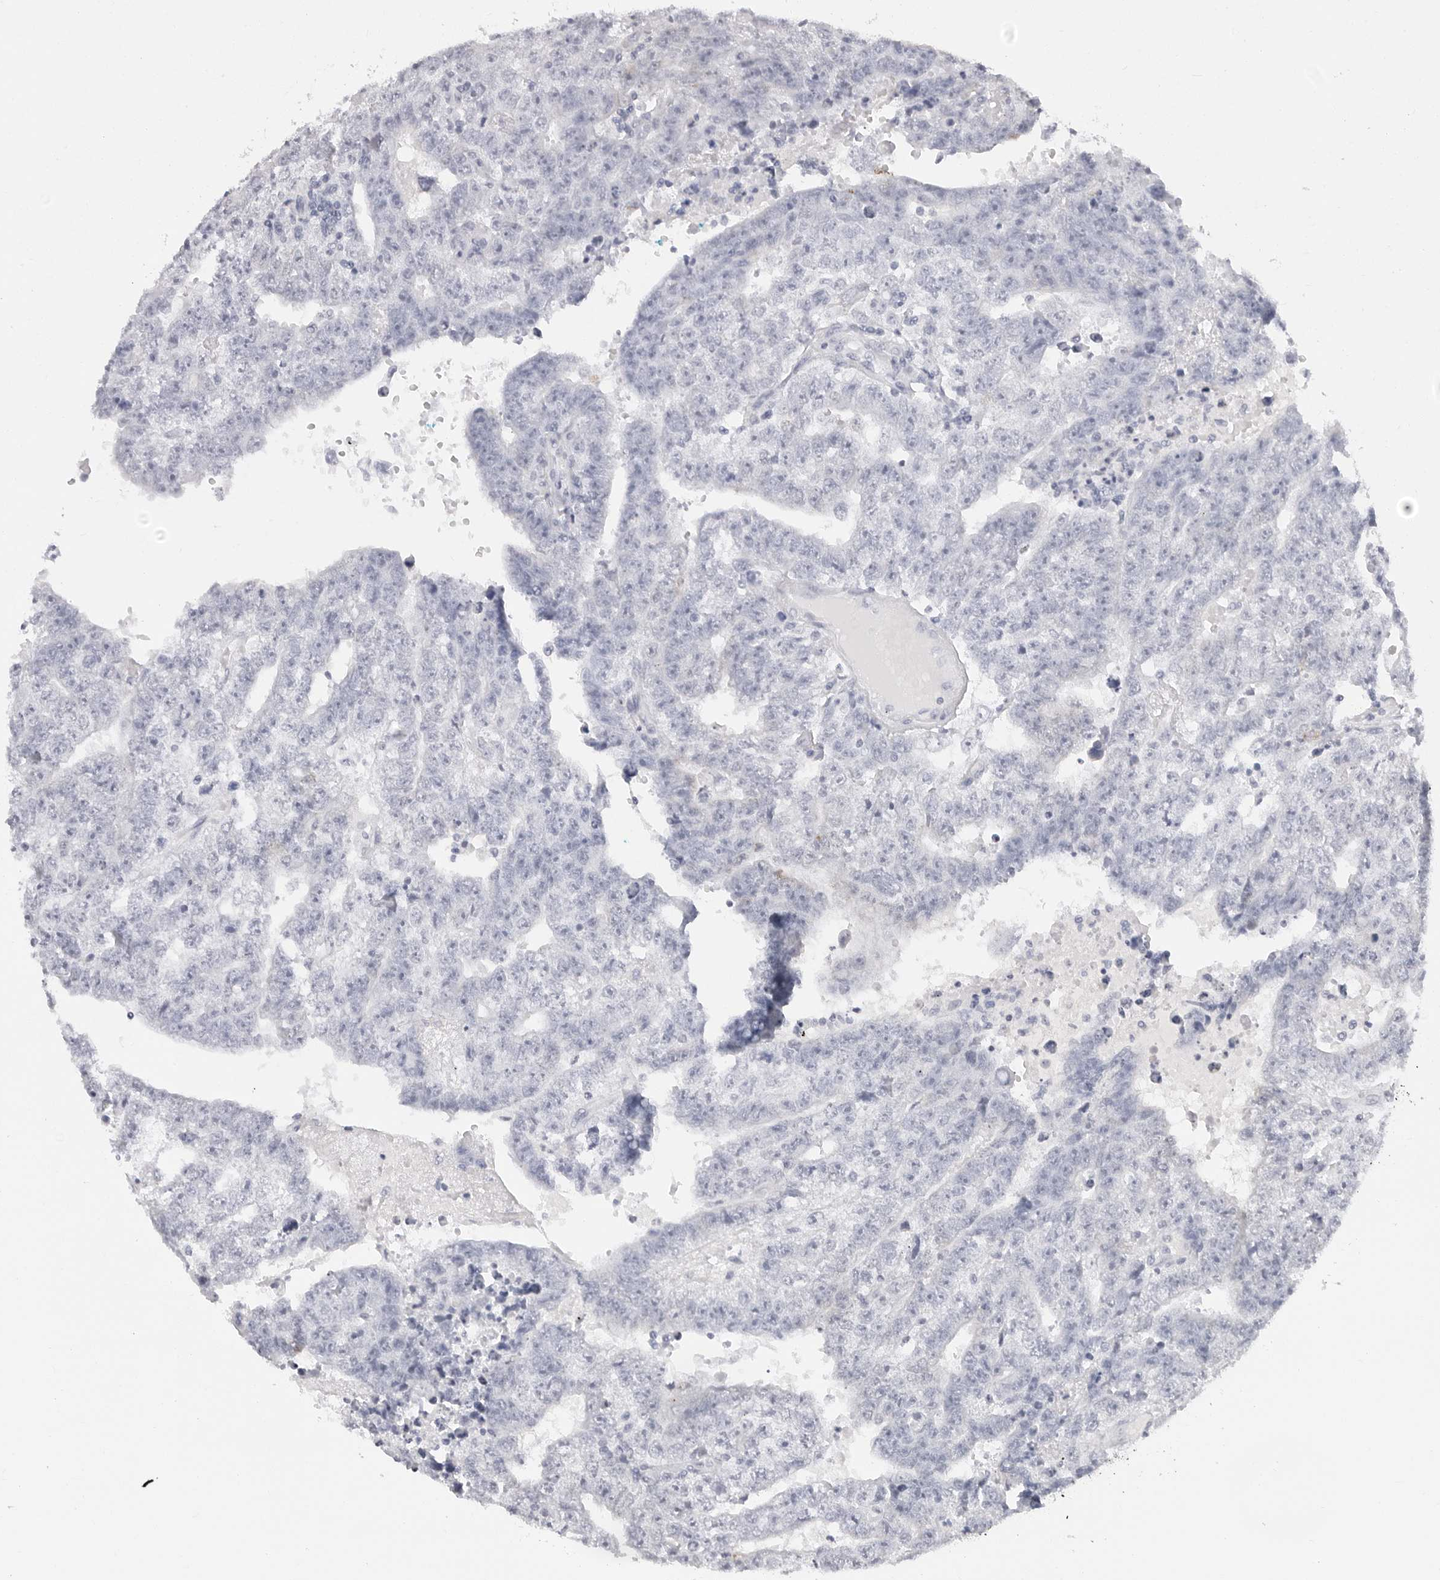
{"staining": {"intensity": "negative", "quantity": "none", "location": "none"}, "tissue": "testis cancer", "cell_type": "Tumor cells", "image_type": "cancer", "snomed": [{"axis": "morphology", "description": "Carcinoma, Embryonal, NOS"}, {"axis": "topography", "description": "Testis"}], "caption": "A histopathology image of human embryonal carcinoma (testis) is negative for staining in tumor cells.", "gene": "AGMAT", "patient": {"sex": "male", "age": 25}}